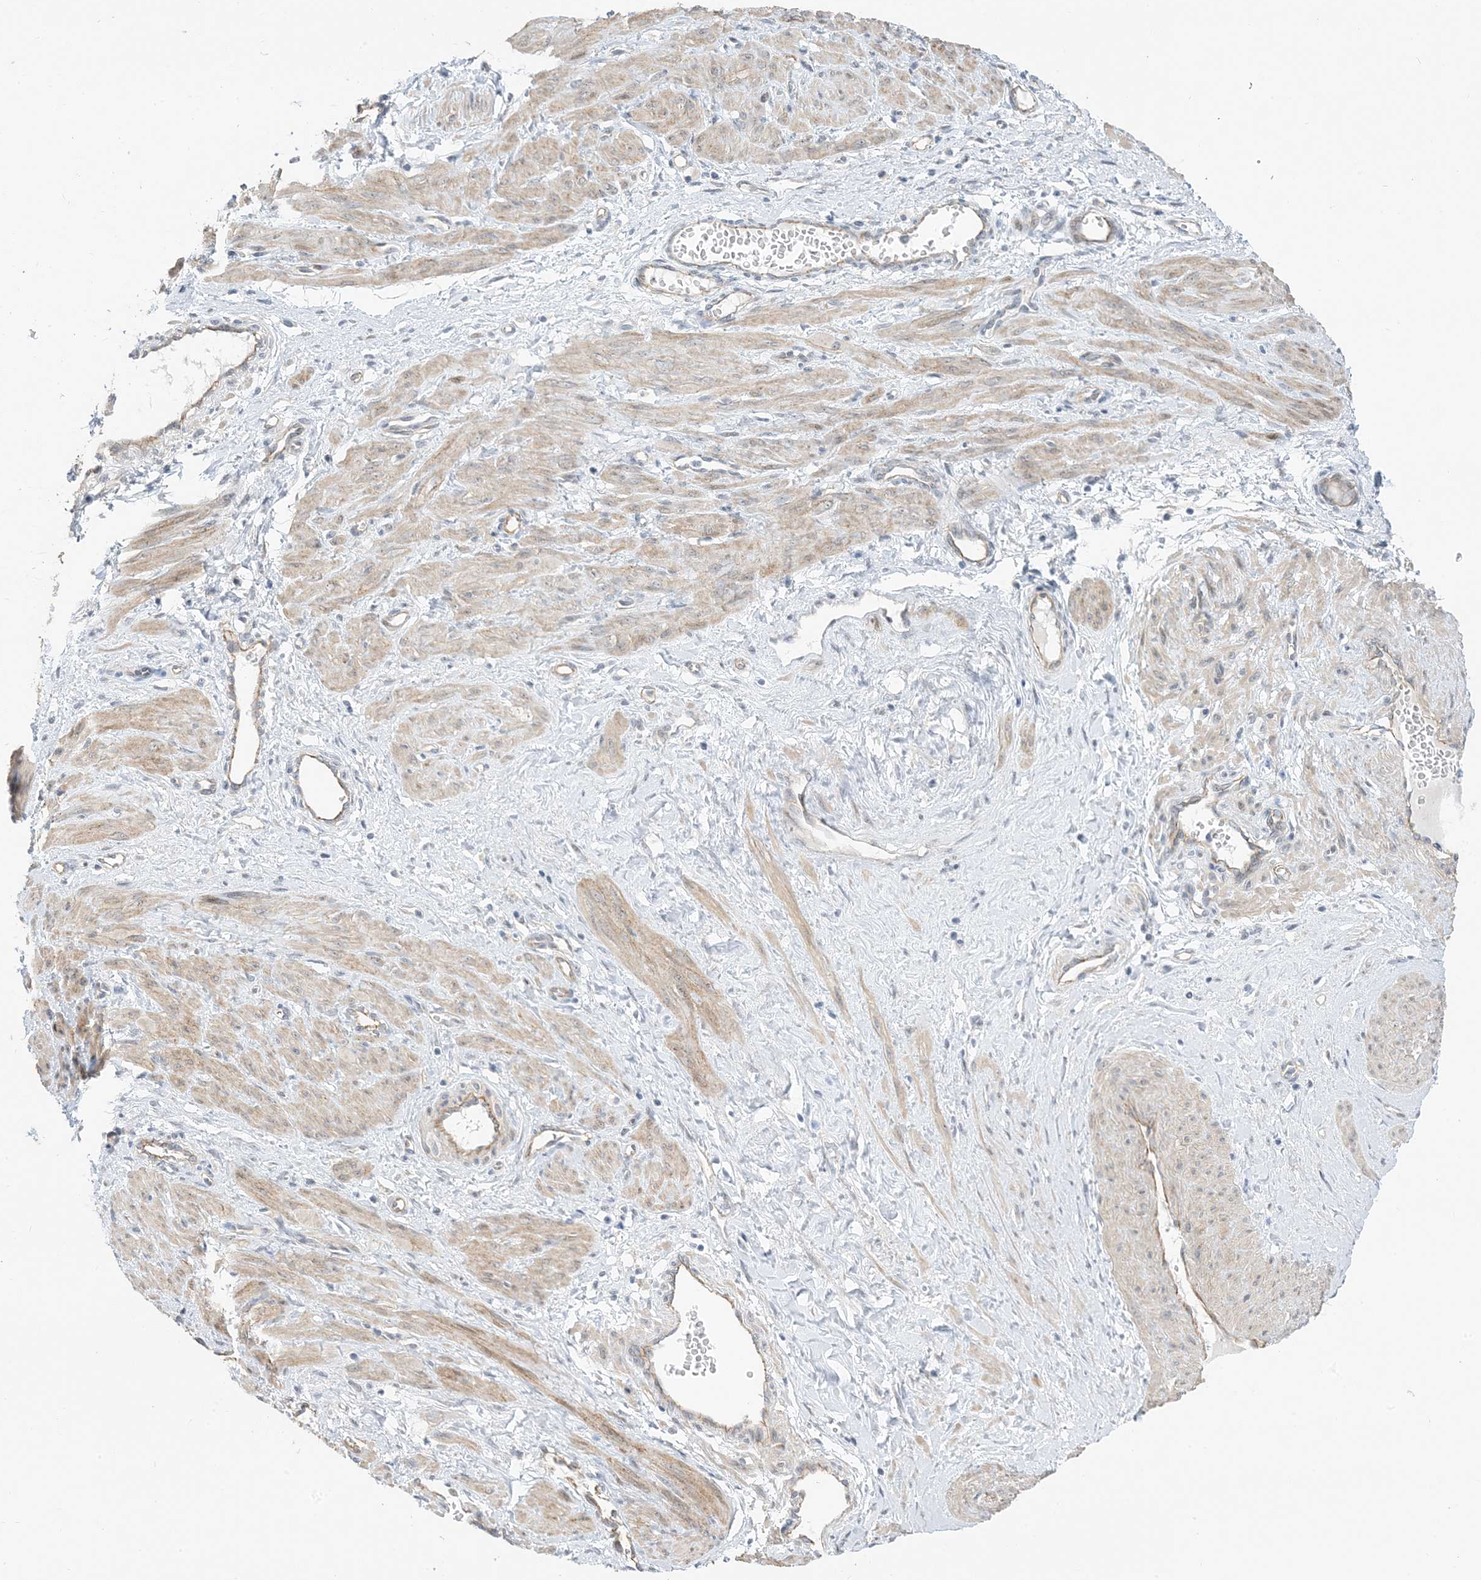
{"staining": {"intensity": "weak", "quantity": ">75%", "location": "cytoplasmic/membranous"}, "tissue": "smooth muscle", "cell_type": "Smooth muscle cells", "image_type": "normal", "snomed": [{"axis": "morphology", "description": "Normal tissue, NOS"}, {"axis": "topography", "description": "Endometrium"}], "caption": "The immunohistochemical stain shows weak cytoplasmic/membranous staining in smooth muscle cells of unremarkable smooth muscle.", "gene": "IL36B", "patient": {"sex": "female", "age": 33}}